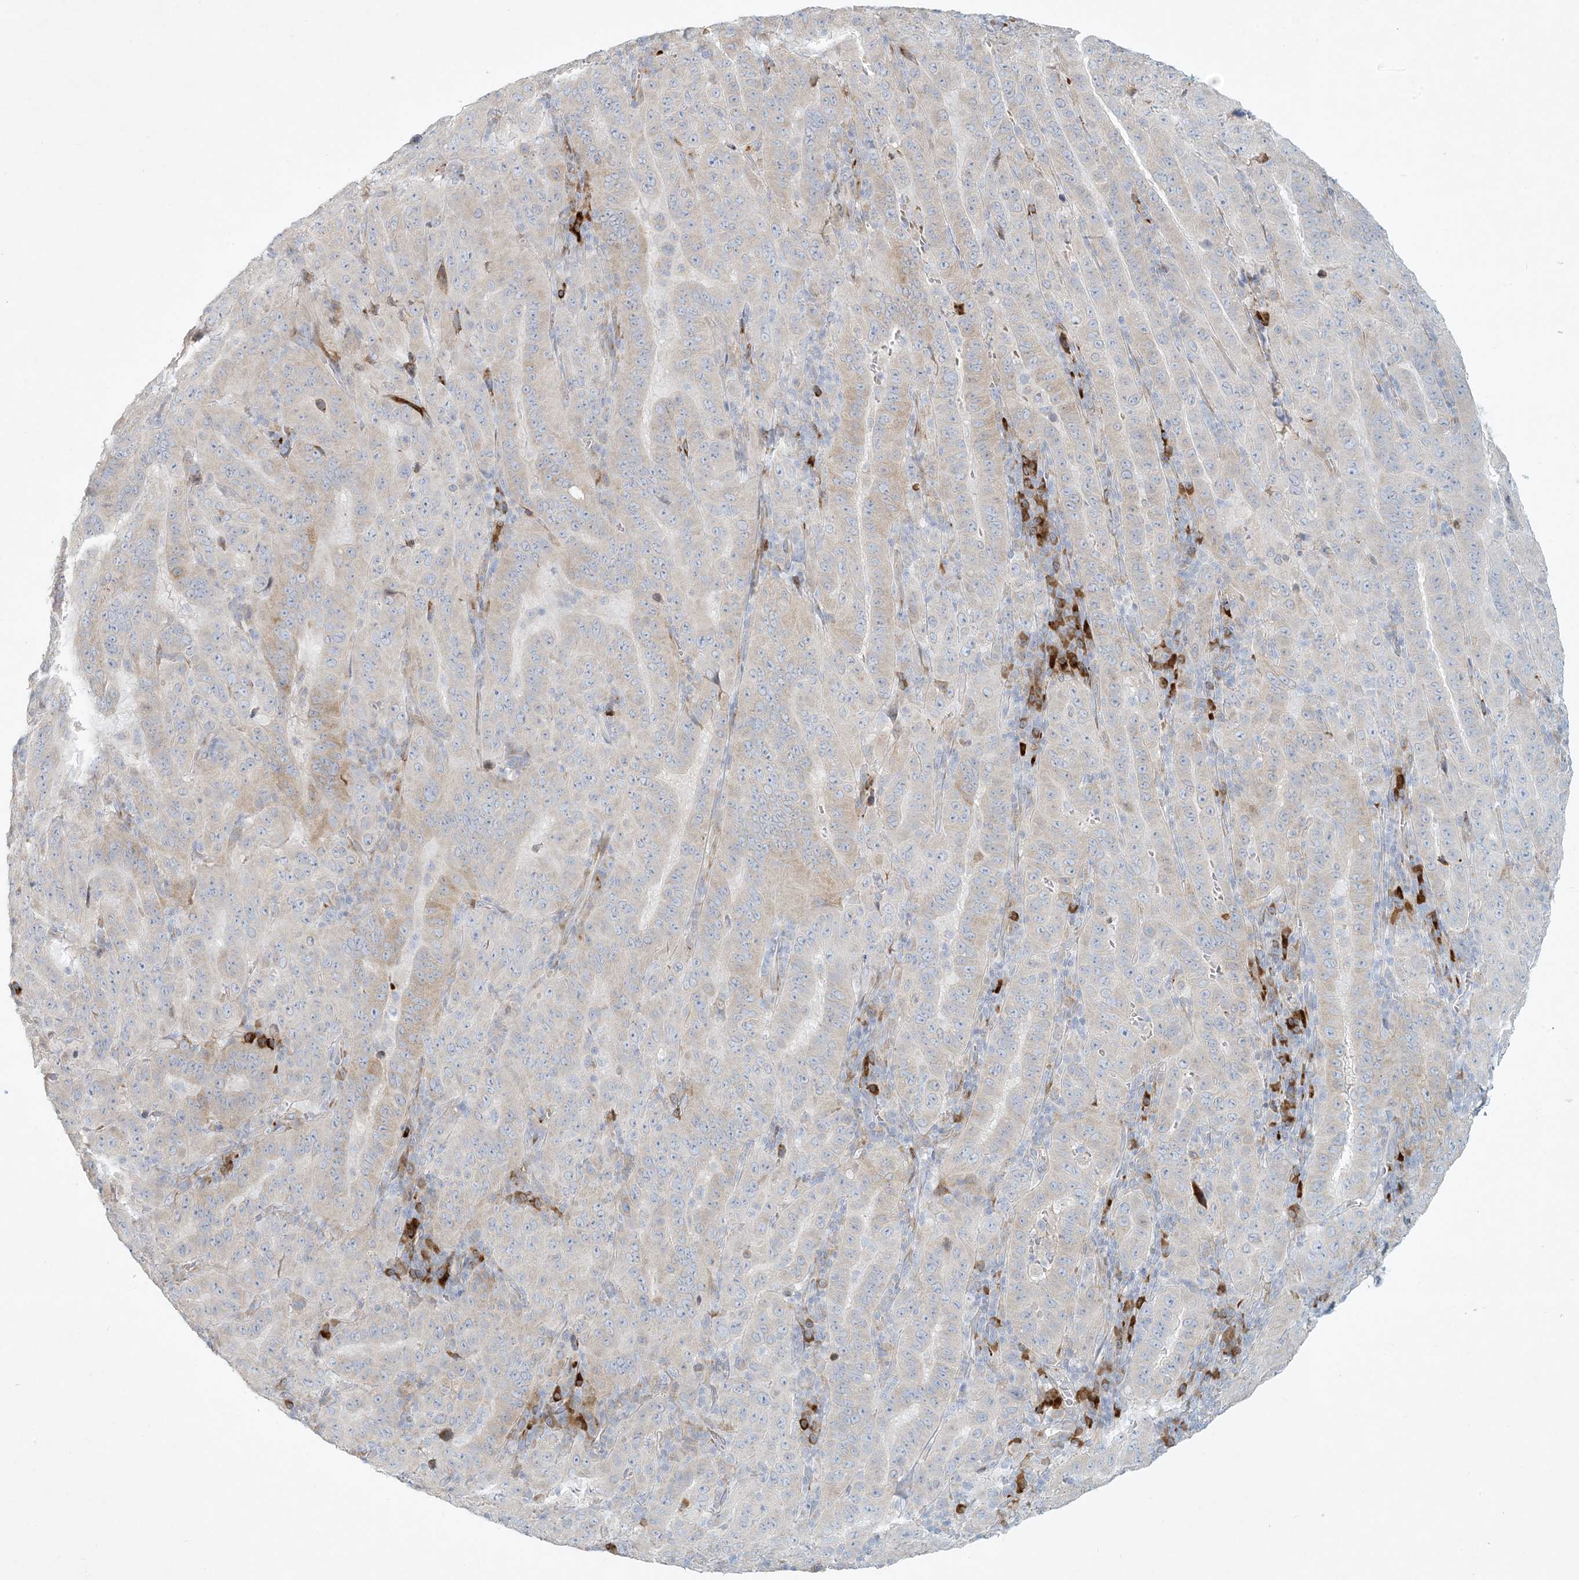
{"staining": {"intensity": "weak", "quantity": "<25%", "location": "cytoplasmic/membranous"}, "tissue": "pancreatic cancer", "cell_type": "Tumor cells", "image_type": "cancer", "snomed": [{"axis": "morphology", "description": "Adenocarcinoma, NOS"}, {"axis": "topography", "description": "Pancreas"}], "caption": "Immunohistochemistry of human pancreatic cancer (adenocarcinoma) exhibits no staining in tumor cells. (Brightfield microscopy of DAB immunohistochemistry (IHC) at high magnification).", "gene": "ZNF385D", "patient": {"sex": "male", "age": 63}}